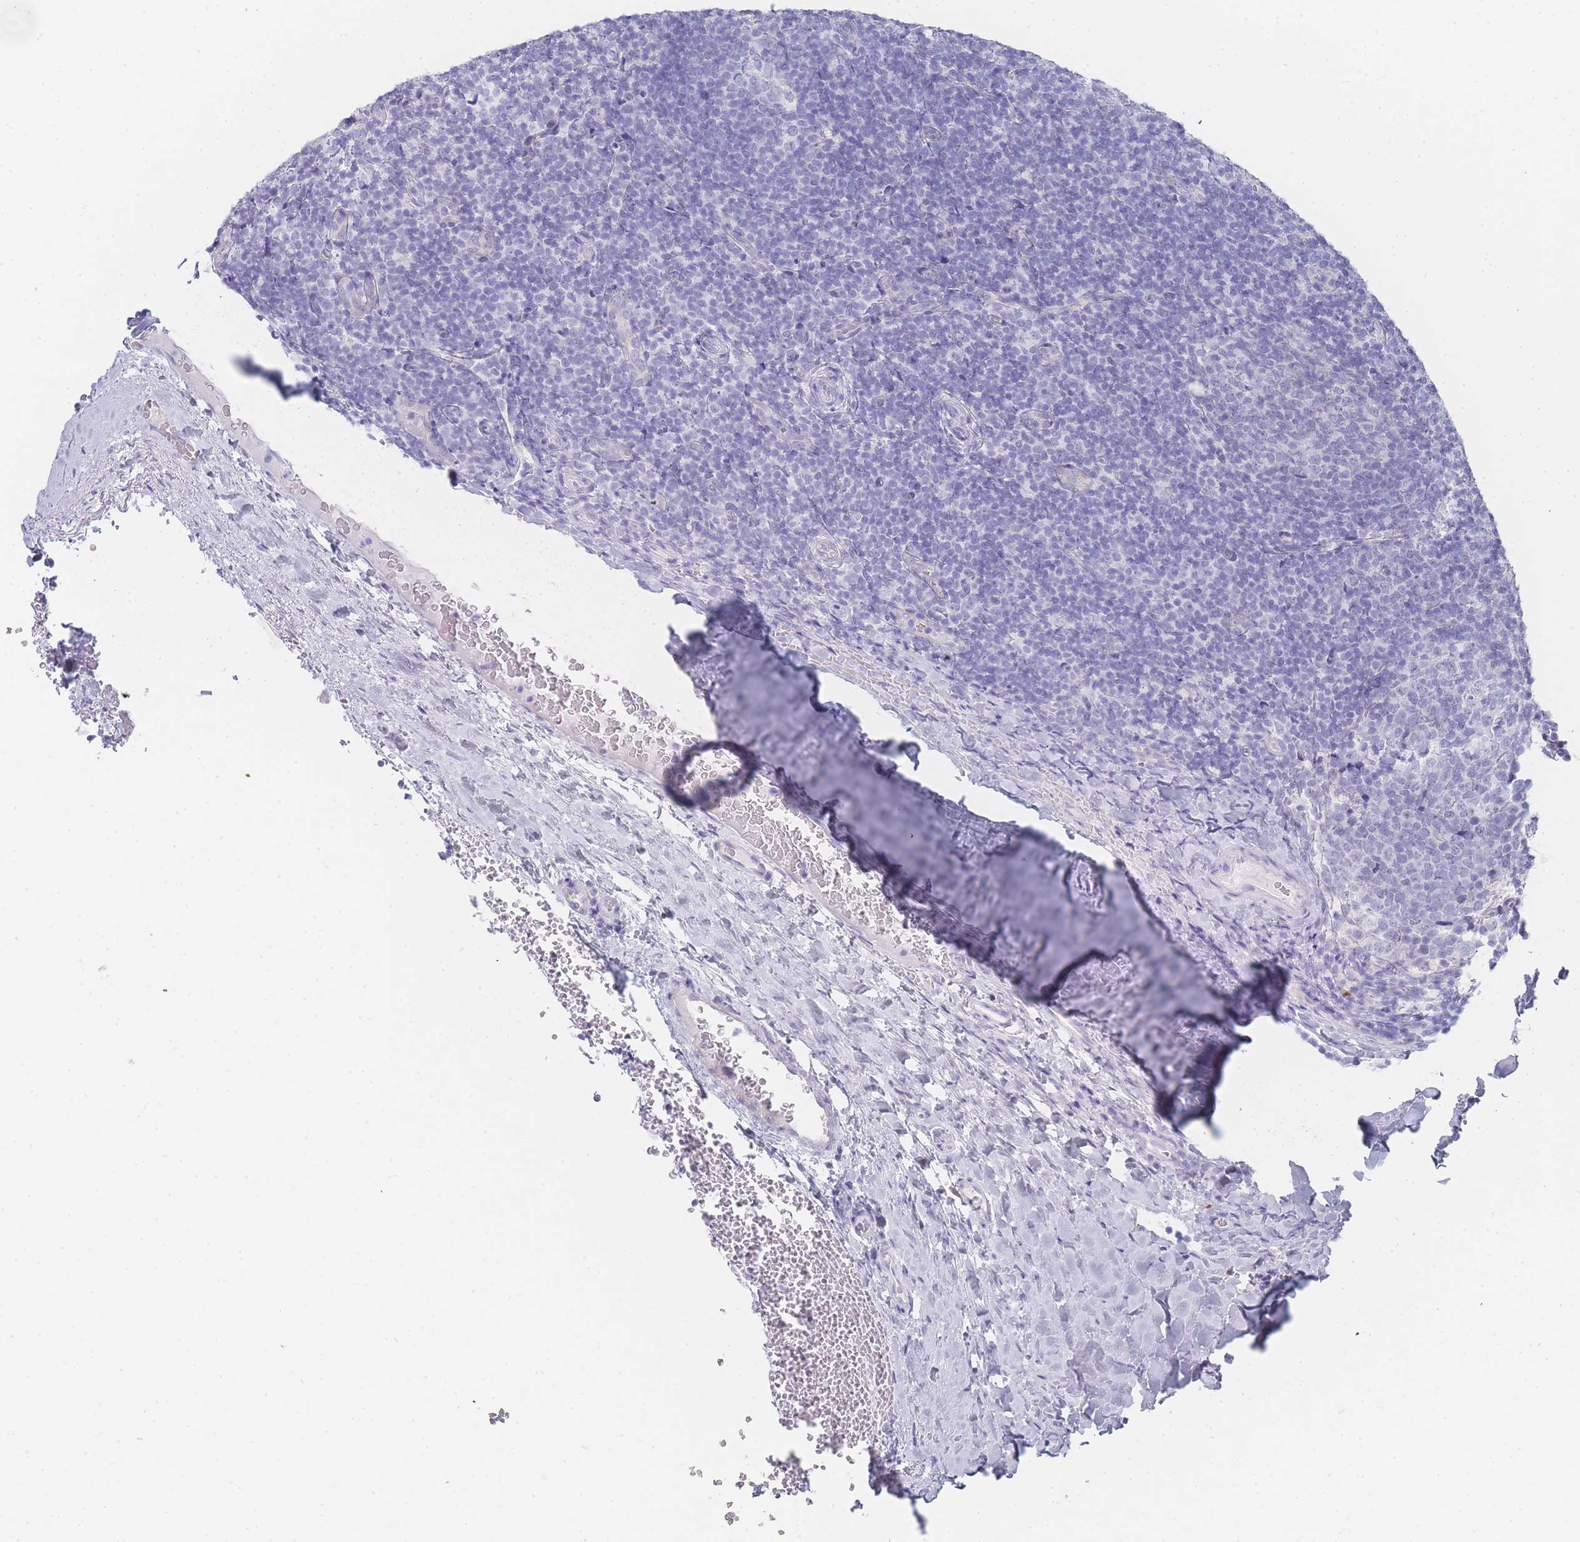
{"staining": {"intensity": "negative", "quantity": "none", "location": "none"}, "tissue": "tonsil", "cell_type": "Germinal center cells", "image_type": "normal", "snomed": [{"axis": "morphology", "description": "Normal tissue, NOS"}, {"axis": "topography", "description": "Tonsil"}], "caption": "This photomicrograph is of benign tonsil stained with immunohistochemistry (IHC) to label a protein in brown with the nuclei are counter-stained blue. There is no staining in germinal center cells.", "gene": "IMPG1", "patient": {"sex": "male", "age": 17}}